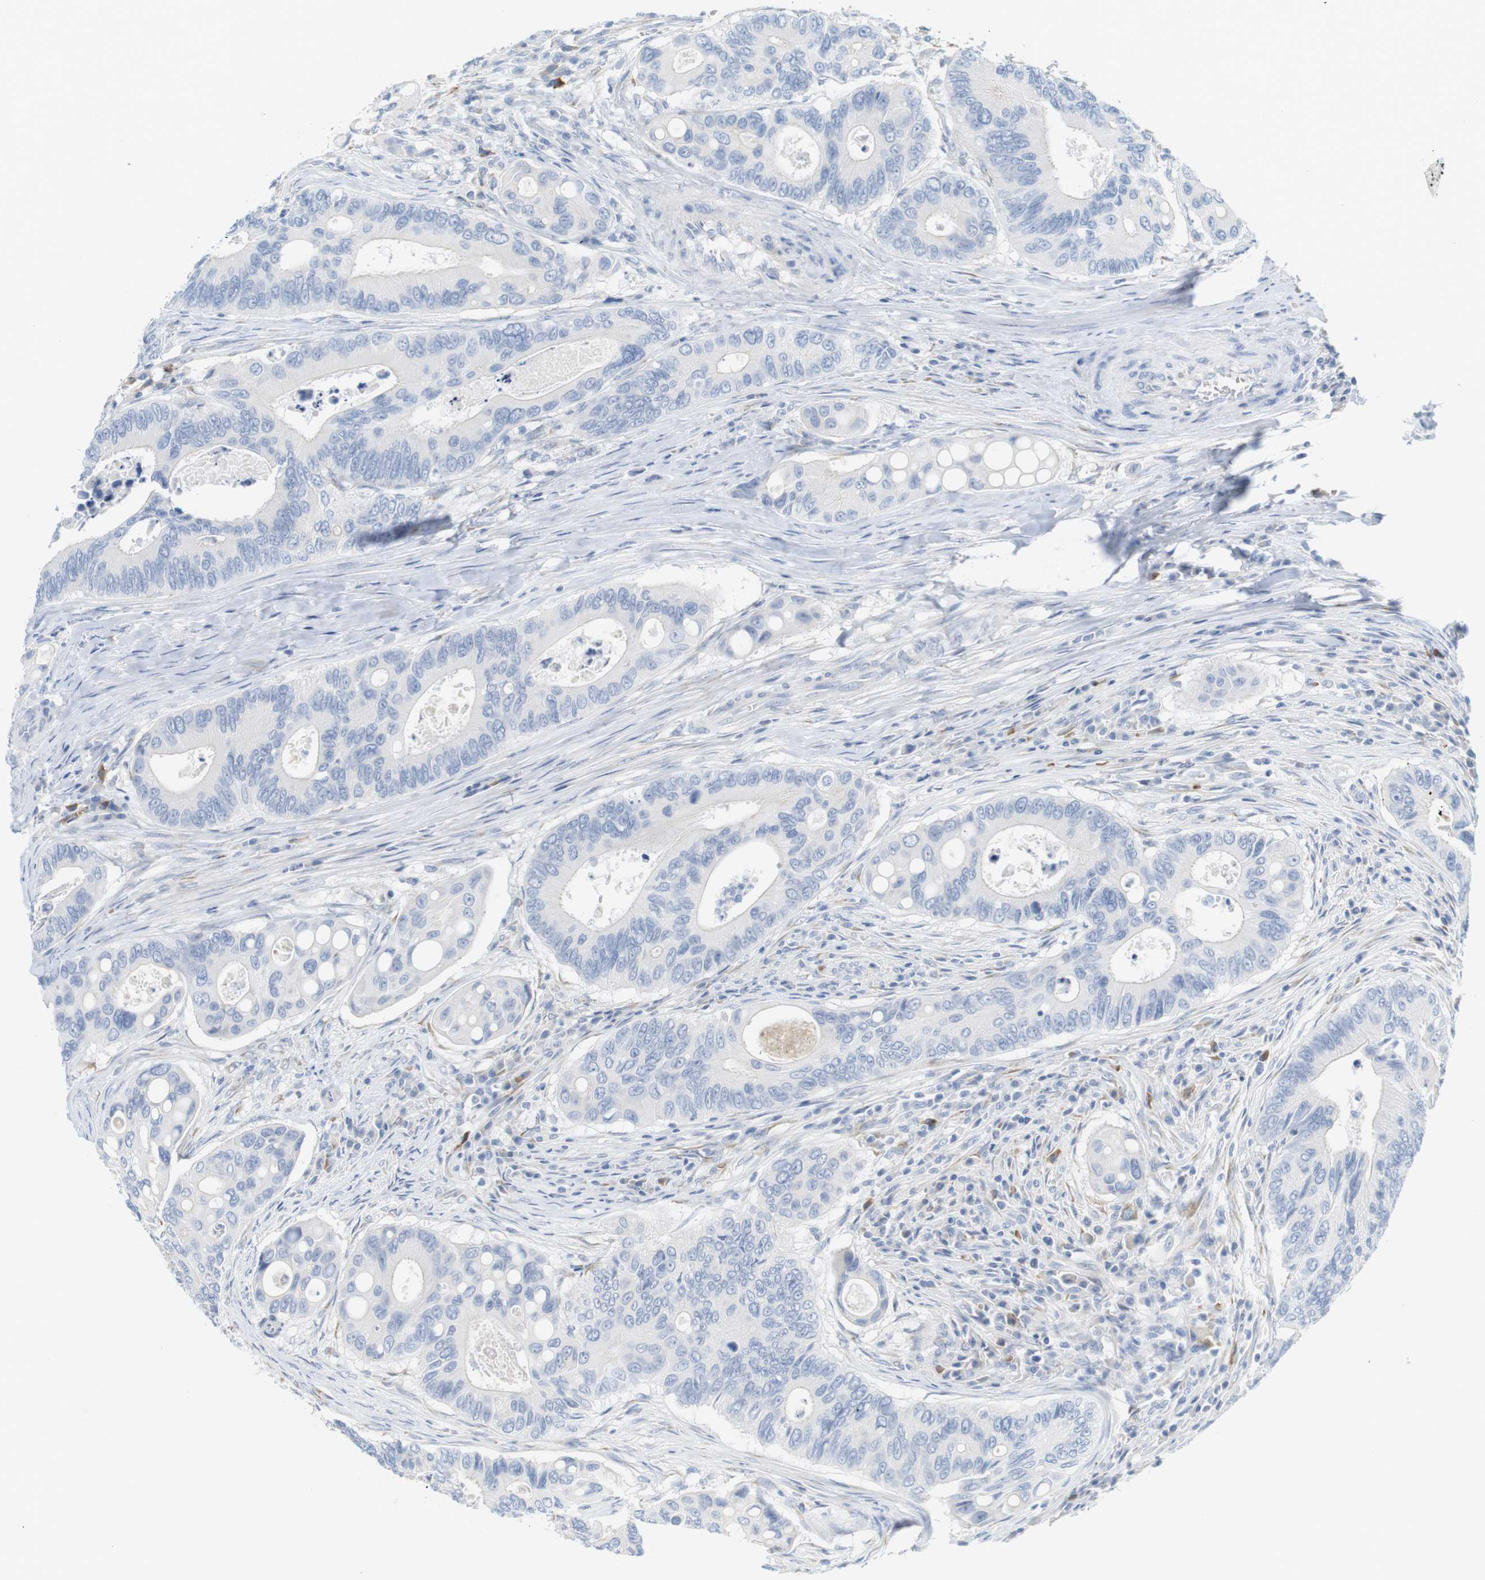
{"staining": {"intensity": "negative", "quantity": "none", "location": "none"}, "tissue": "colorectal cancer", "cell_type": "Tumor cells", "image_type": "cancer", "snomed": [{"axis": "morphology", "description": "Inflammation, NOS"}, {"axis": "morphology", "description": "Adenocarcinoma, NOS"}, {"axis": "topography", "description": "Colon"}], "caption": "This is an IHC image of human adenocarcinoma (colorectal). There is no positivity in tumor cells.", "gene": "RGS9", "patient": {"sex": "male", "age": 72}}